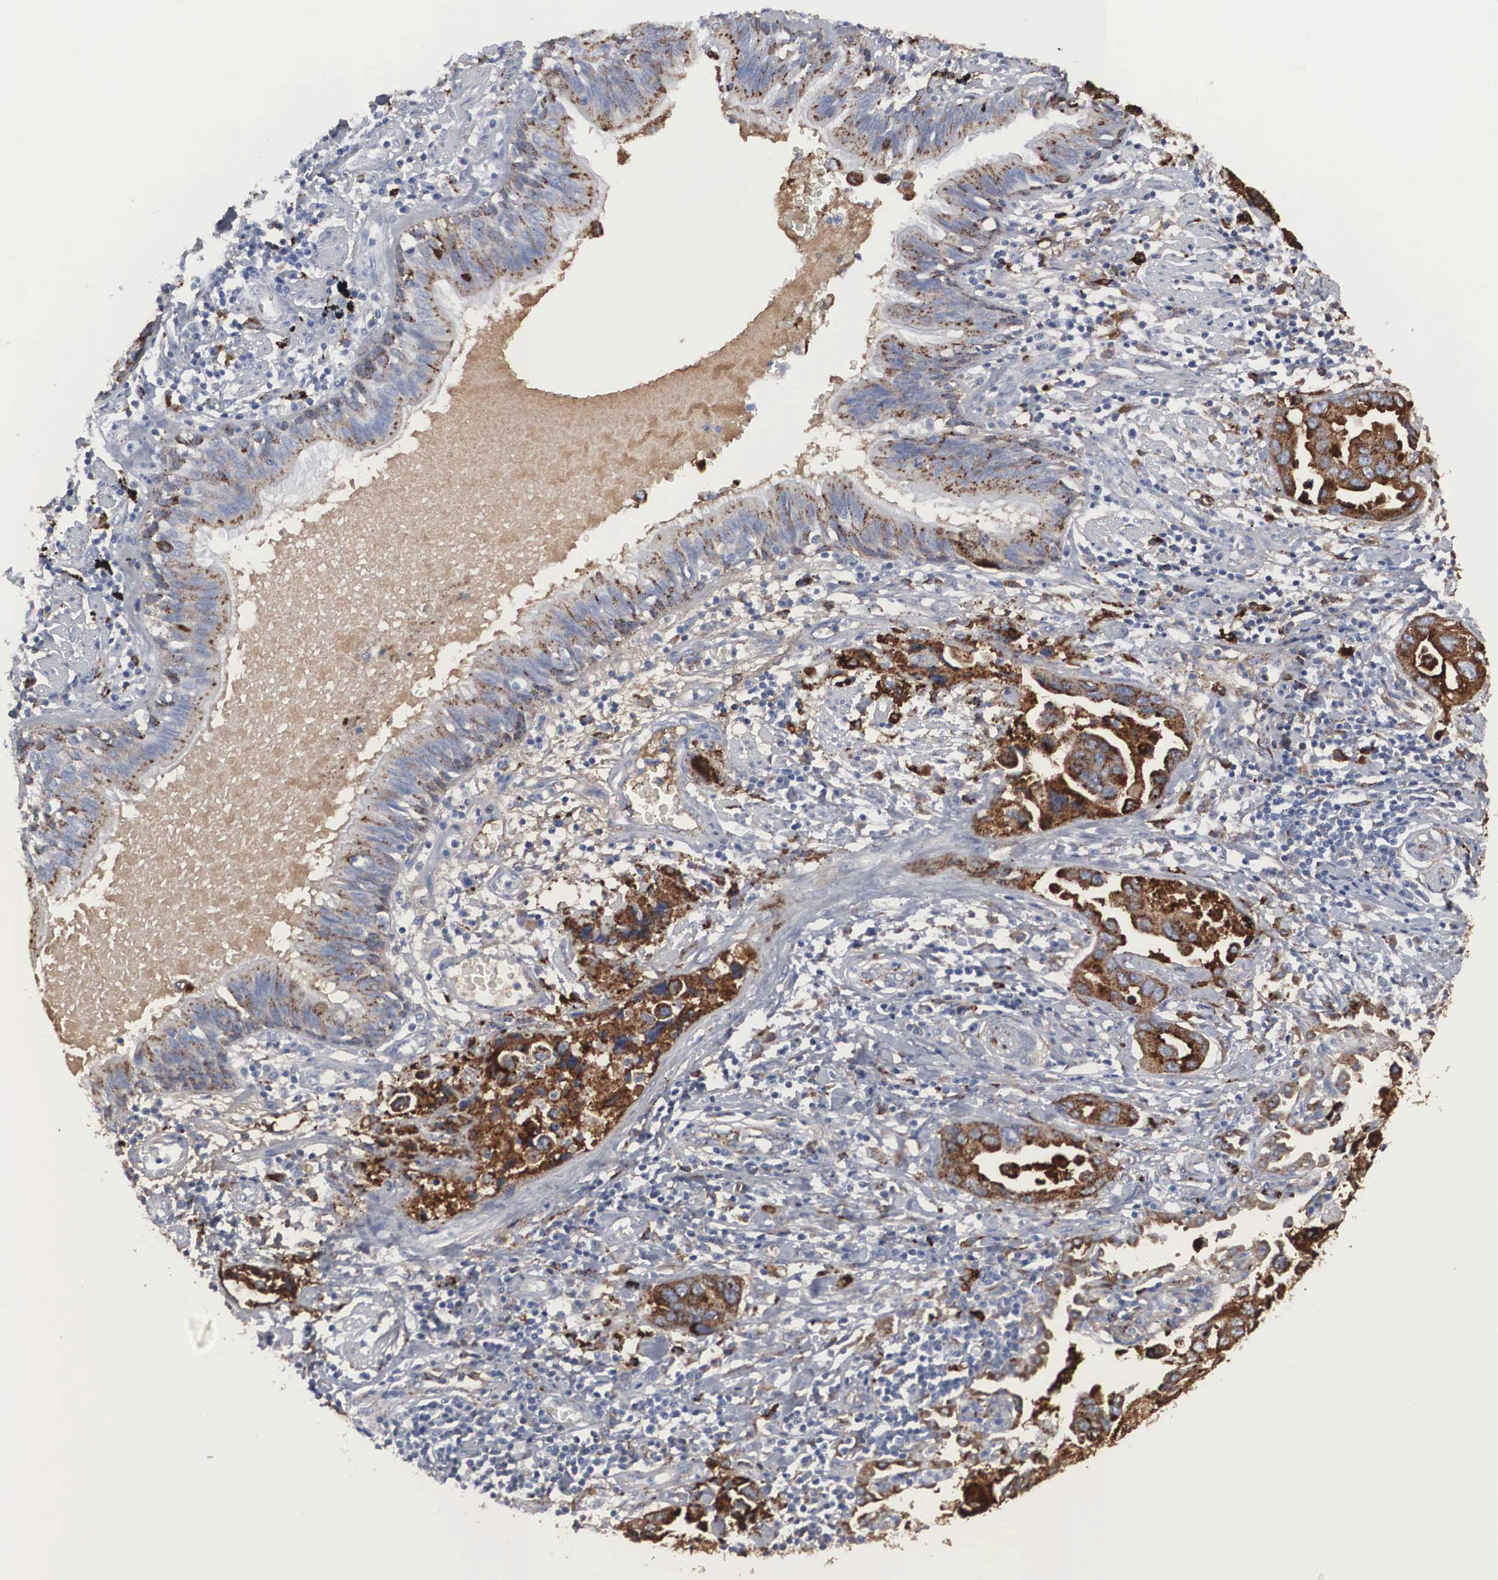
{"staining": {"intensity": "strong", "quantity": ">75%", "location": "cytoplasmic/membranous"}, "tissue": "lung cancer", "cell_type": "Tumor cells", "image_type": "cancer", "snomed": [{"axis": "morphology", "description": "Adenocarcinoma, NOS"}, {"axis": "topography", "description": "Lung"}], "caption": "Protein expression analysis of adenocarcinoma (lung) shows strong cytoplasmic/membranous positivity in about >75% of tumor cells.", "gene": "LGALS3BP", "patient": {"sex": "male", "age": 64}}